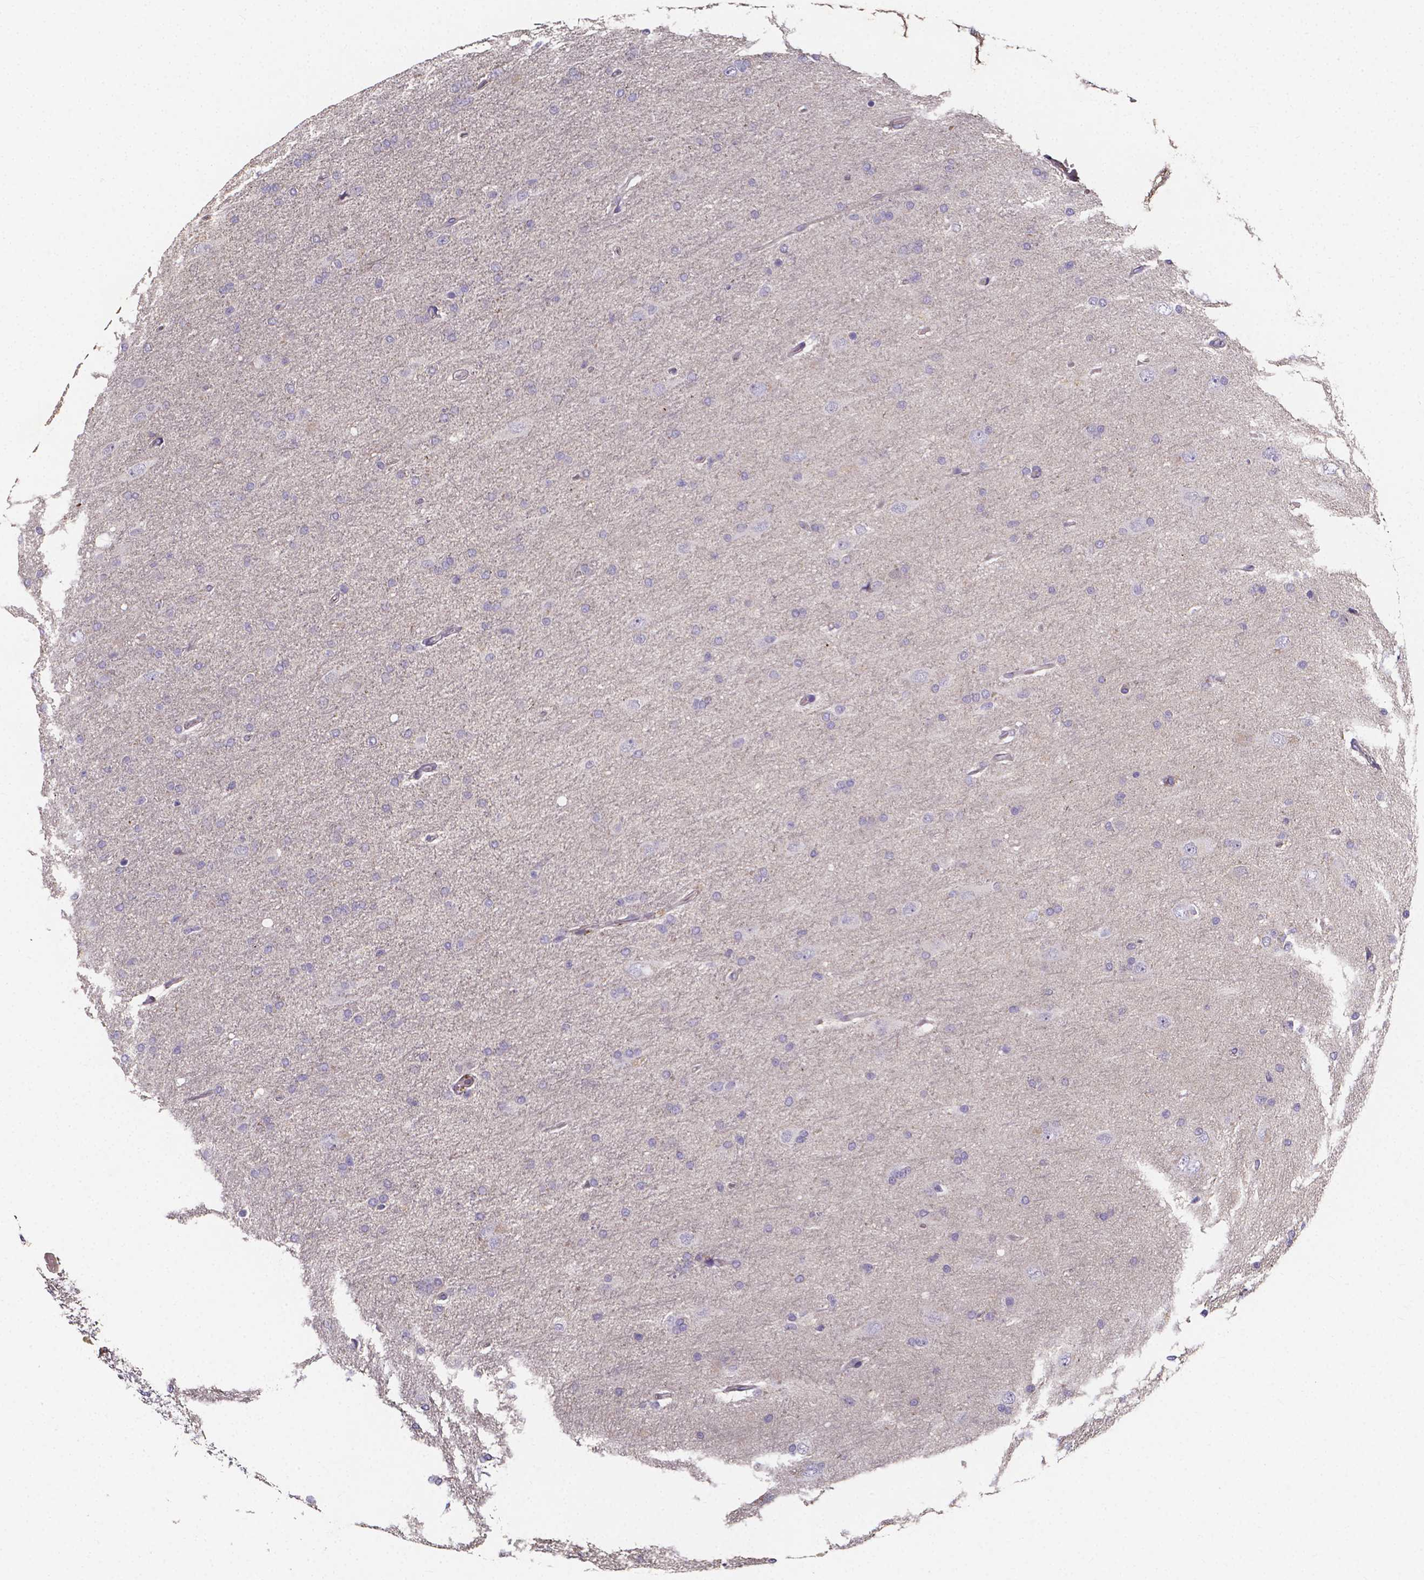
{"staining": {"intensity": "negative", "quantity": "none", "location": "none"}, "tissue": "glioma", "cell_type": "Tumor cells", "image_type": "cancer", "snomed": [{"axis": "morphology", "description": "Glioma, malignant, High grade"}, {"axis": "topography", "description": "Cerebral cortex"}], "caption": "Immunohistochemical staining of high-grade glioma (malignant) exhibits no significant positivity in tumor cells. (DAB immunohistochemistry (IHC) visualized using brightfield microscopy, high magnification).", "gene": "THEMIS", "patient": {"sex": "male", "age": 70}}